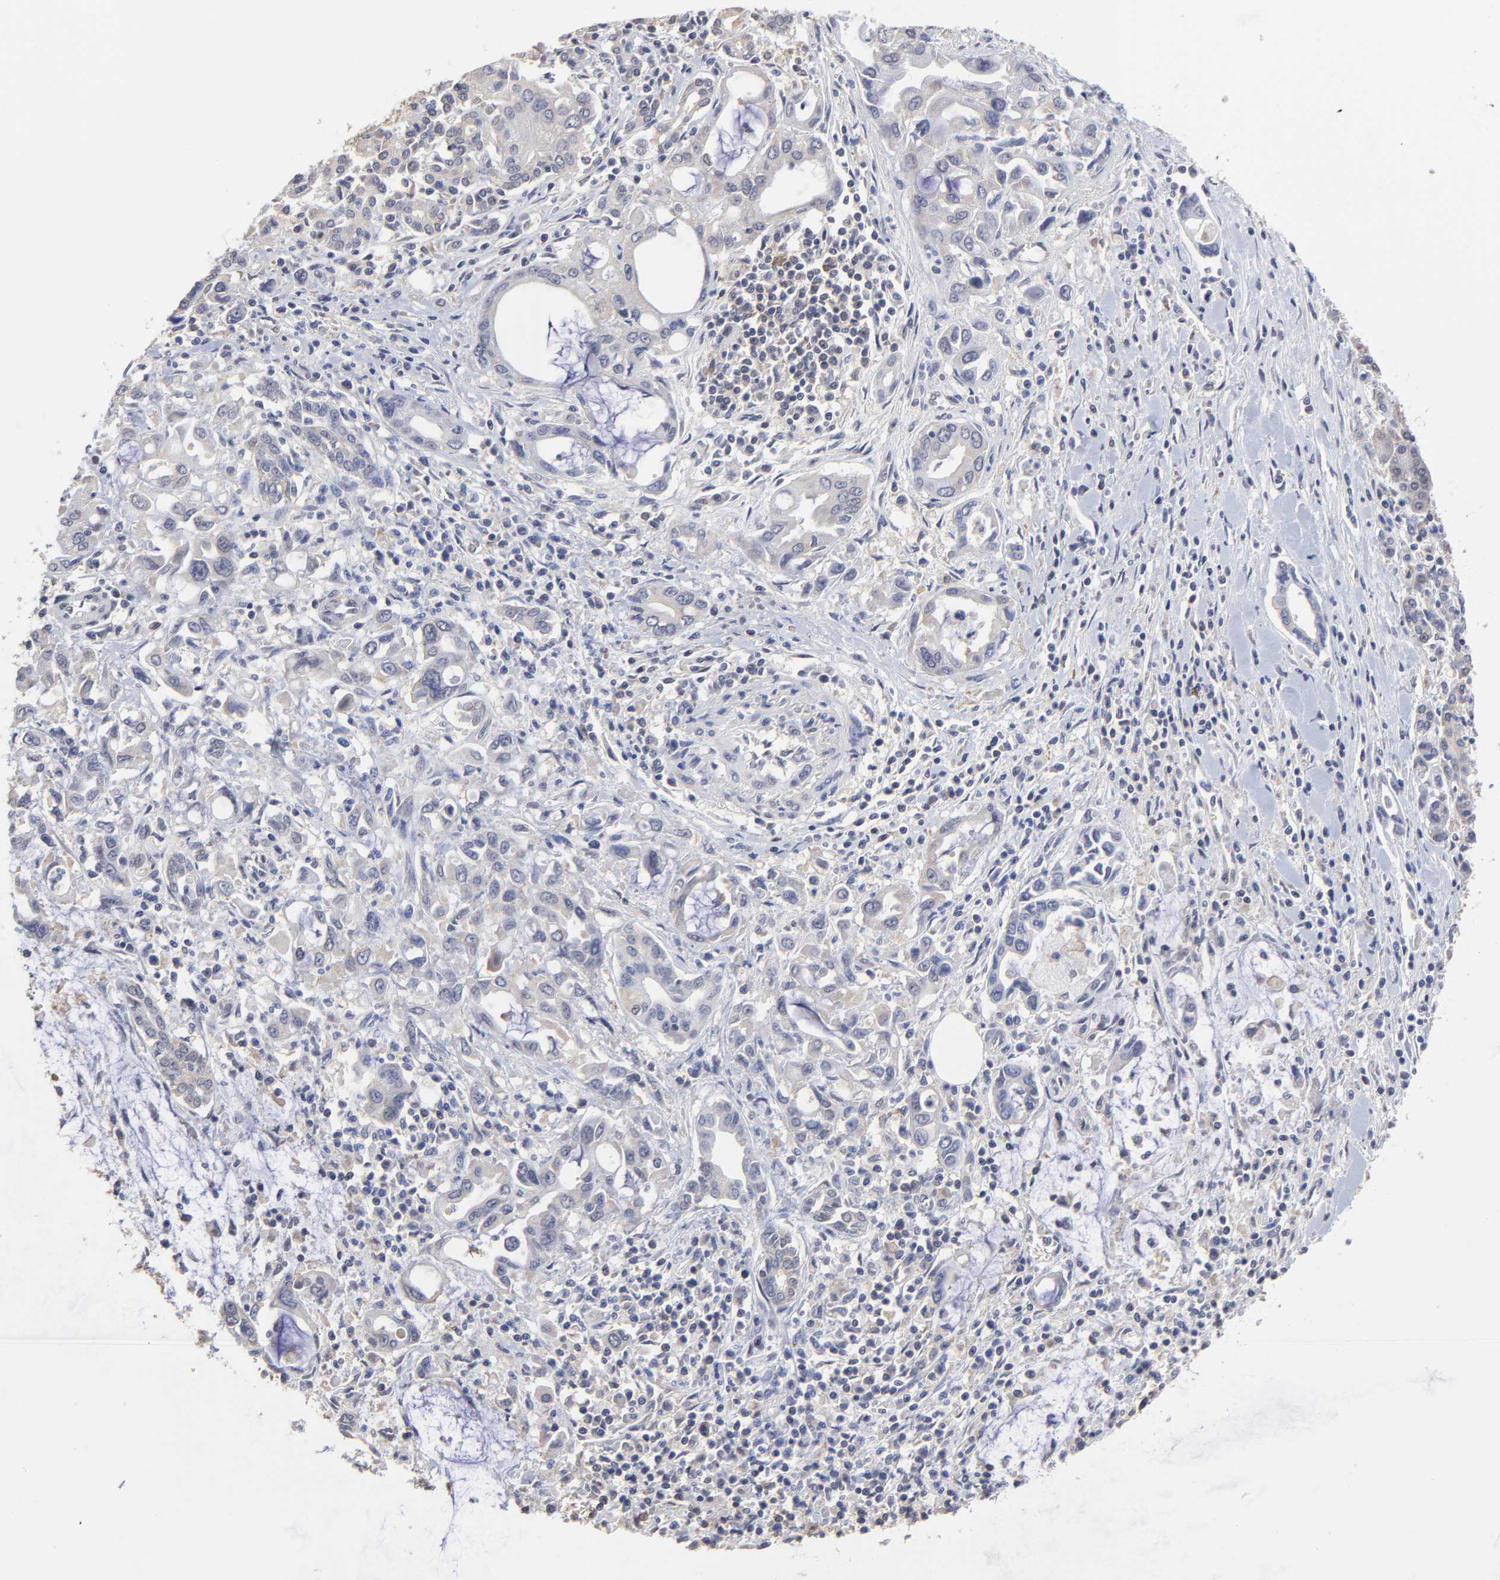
{"staining": {"intensity": "negative", "quantity": "none", "location": "none"}, "tissue": "pancreatic cancer", "cell_type": "Tumor cells", "image_type": "cancer", "snomed": [{"axis": "morphology", "description": "Adenocarcinoma, NOS"}, {"axis": "topography", "description": "Pancreas"}], "caption": "Immunohistochemistry photomicrograph of human pancreatic cancer stained for a protein (brown), which demonstrates no positivity in tumor cells.", "gene": "CCT2", "patient": {"sex": "female", "age": 57}}